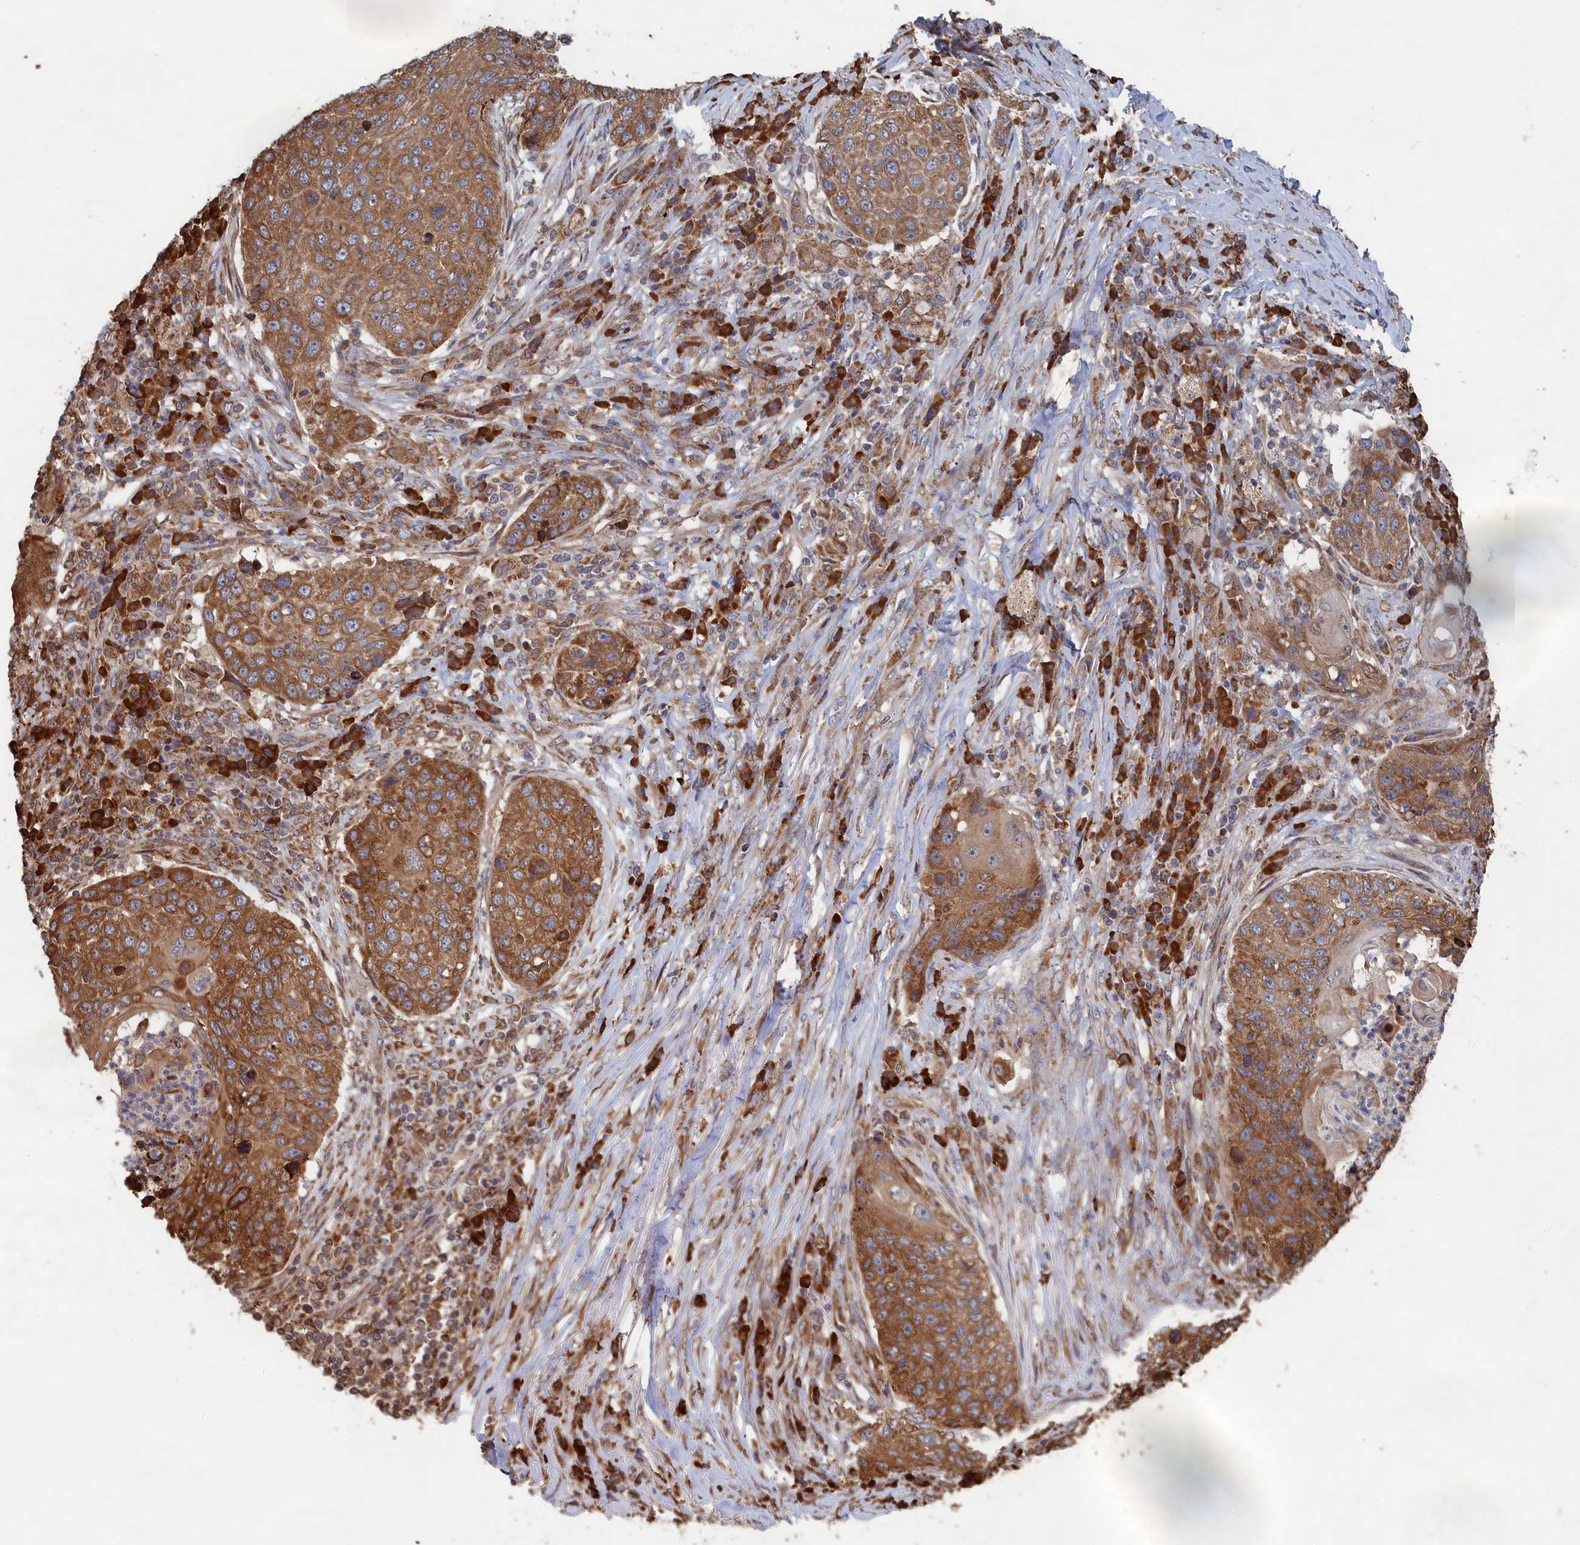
{"staining": {"intensity": "moderate", "quantity": ">75%", "location": "cytoplasmic/membranous"}, "tissue": "lung cancer", "cell_type": "Tumor cells", "image_type": "cancer", "snomed": [{"axis": "morphology", "description": "Squamous cell carcinoma, NOS"}, {"axis": "topography", "description": "Lung"}], "caption": "IHC (DAB) staining of human lung squamous cell carcinoma exhibits moderate cytoplasmic/membranous protein expression in approximately >75% of tumor cells.", "gene": "BPIFB6", "patient": {"sex": "female", "age": 63}}